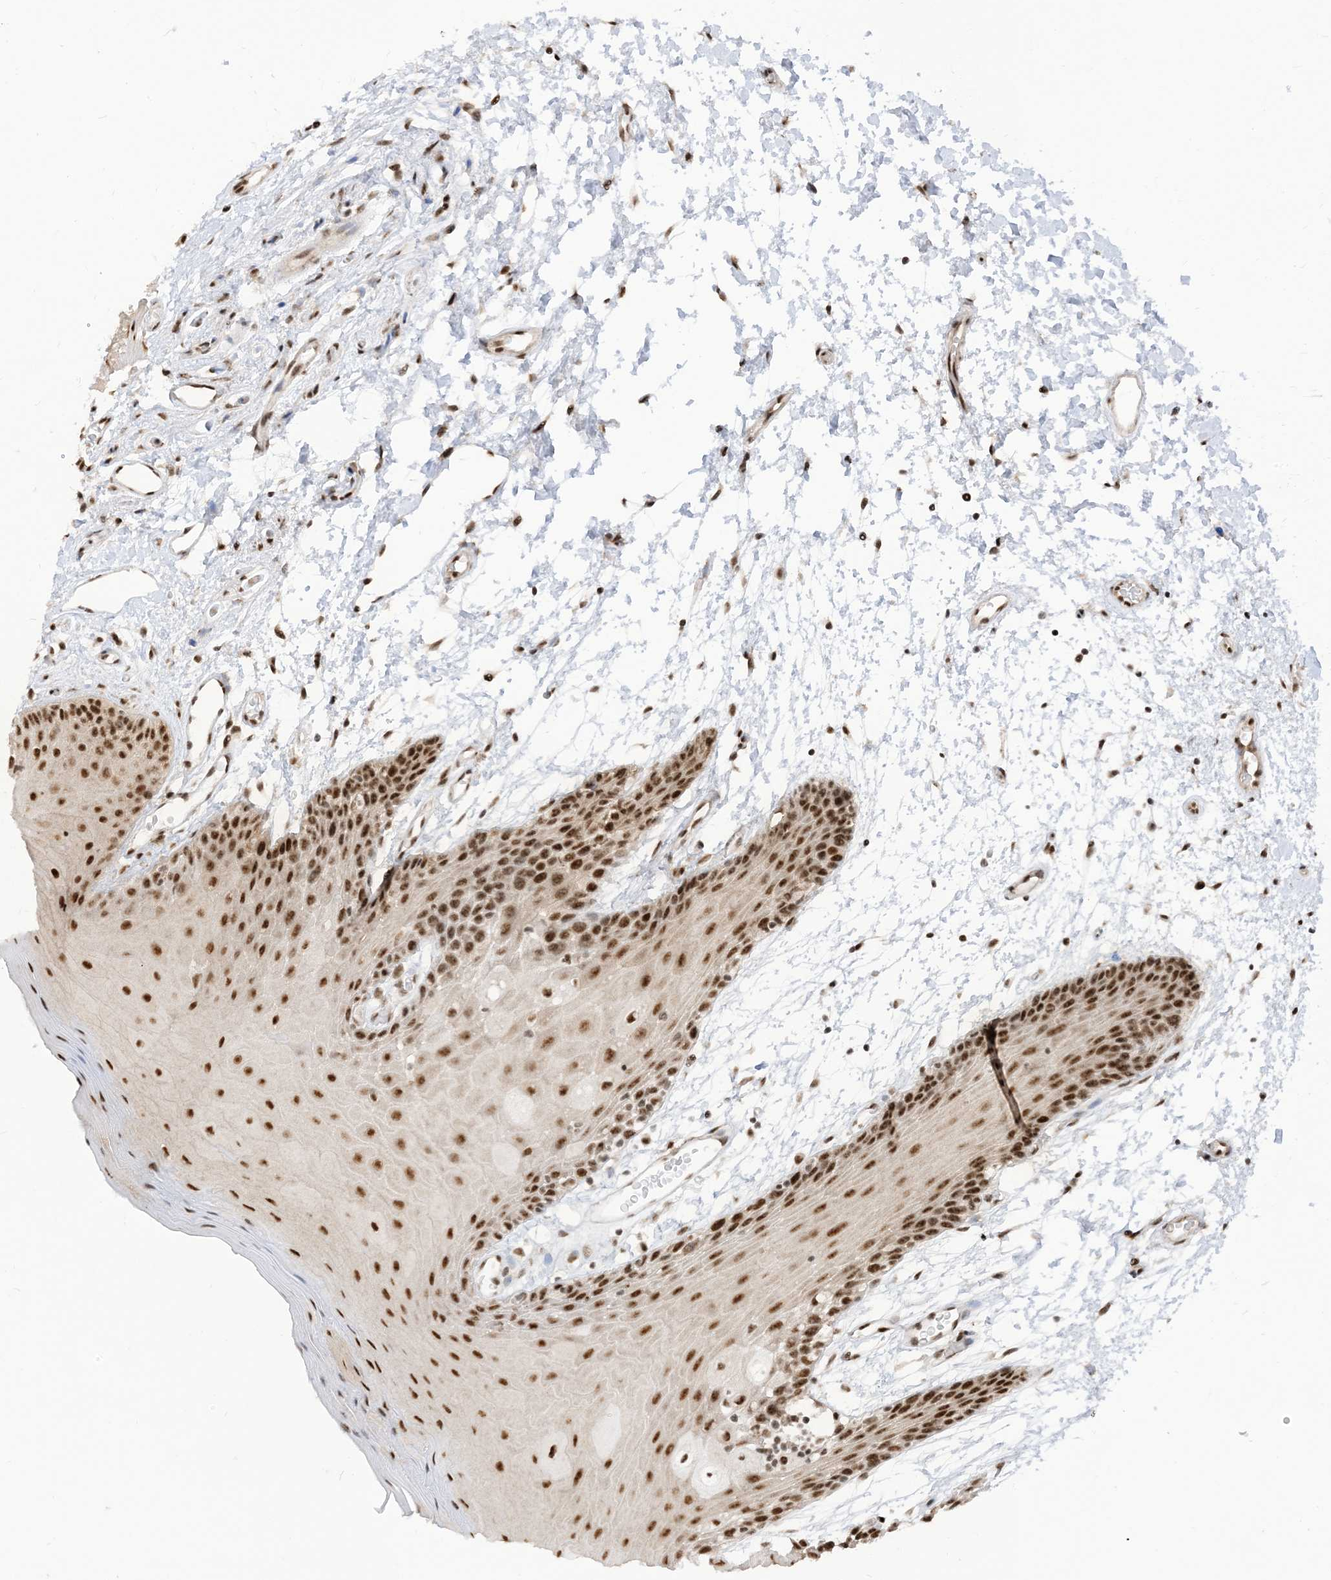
{"staining": {"intensity": "strong", "quantity": ">75%", "location": "nuclear"}, "tissue": "oral mucosa", "cell_type": "Squamous epithelial cells", "image_type": "normal", "snomed": [{"axis": "morphology", "description": "Normal tissue, NOS"}, {"axis": "topography", "description": "Skeletal muscle"}, {"axis": "topography", "description": "Oral tissue"}, {"axis": "topography", "description": "Salivary gland"}, {"axis": "topography", "description": "Peripheral nerve tissue"}], "caption": "Benign oral mucosa displays strong nuclear staining in approximately >75% of squamous epithelial cells.", "gene": "ARGLU1", "patient": {"sex": "male", "age": 54}}